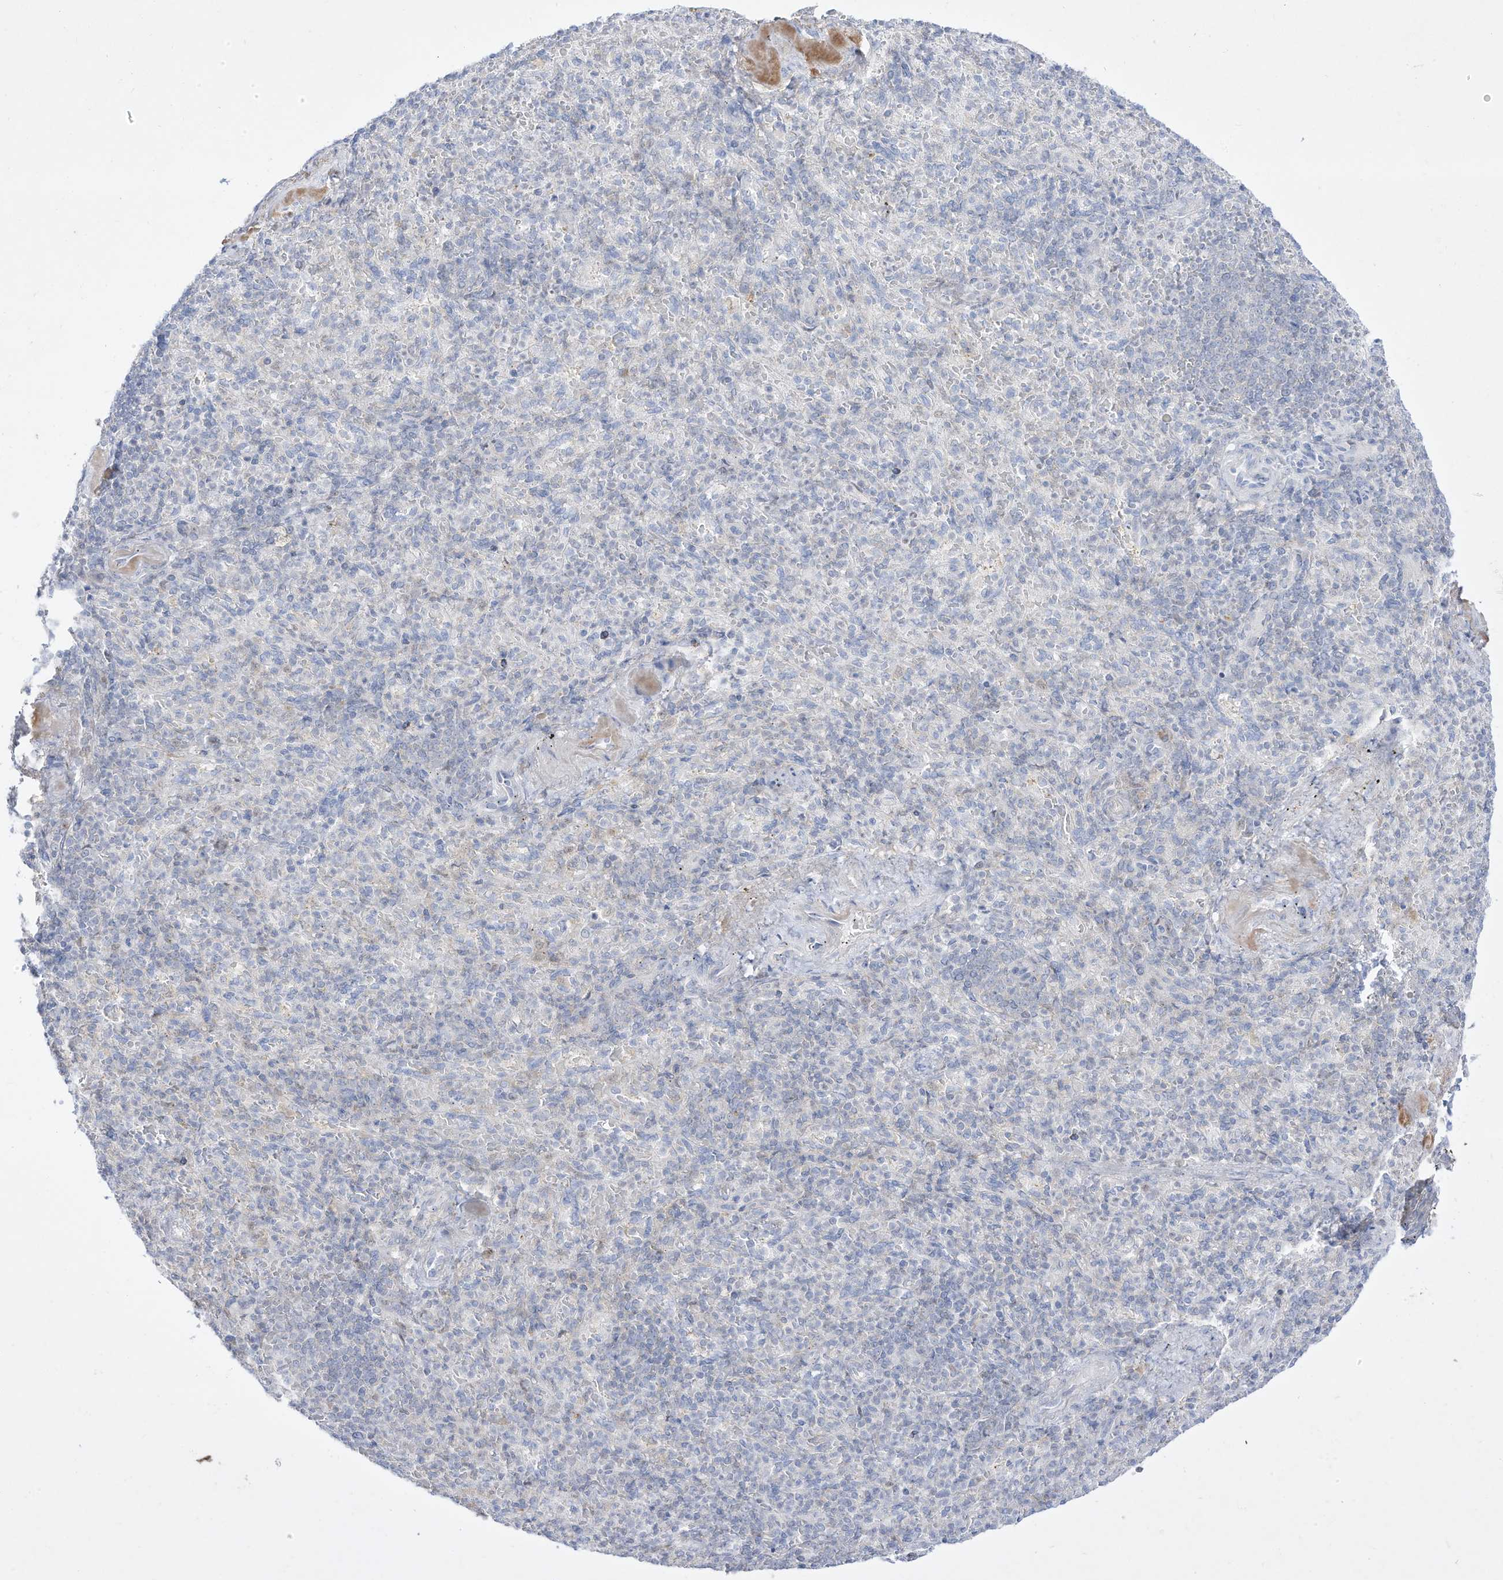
{"staining": {"intensity": "negative", "quantity": "none", "location": "none"}, "tissue": "spleen", "cell_type": "Cells in red pulp", "image_type": "normal", "snomed": [{"axis": "morphology", "description": "Normal tissue, NOS"}, {"axis": "topography", "description": "Spleen"}], "caption": "DAB immunohistochemical staining of normal spleen displays no significant expression in cells in red pulp.", "gene": "DMKN", "patient": {"sex": "female", "age": 74}}